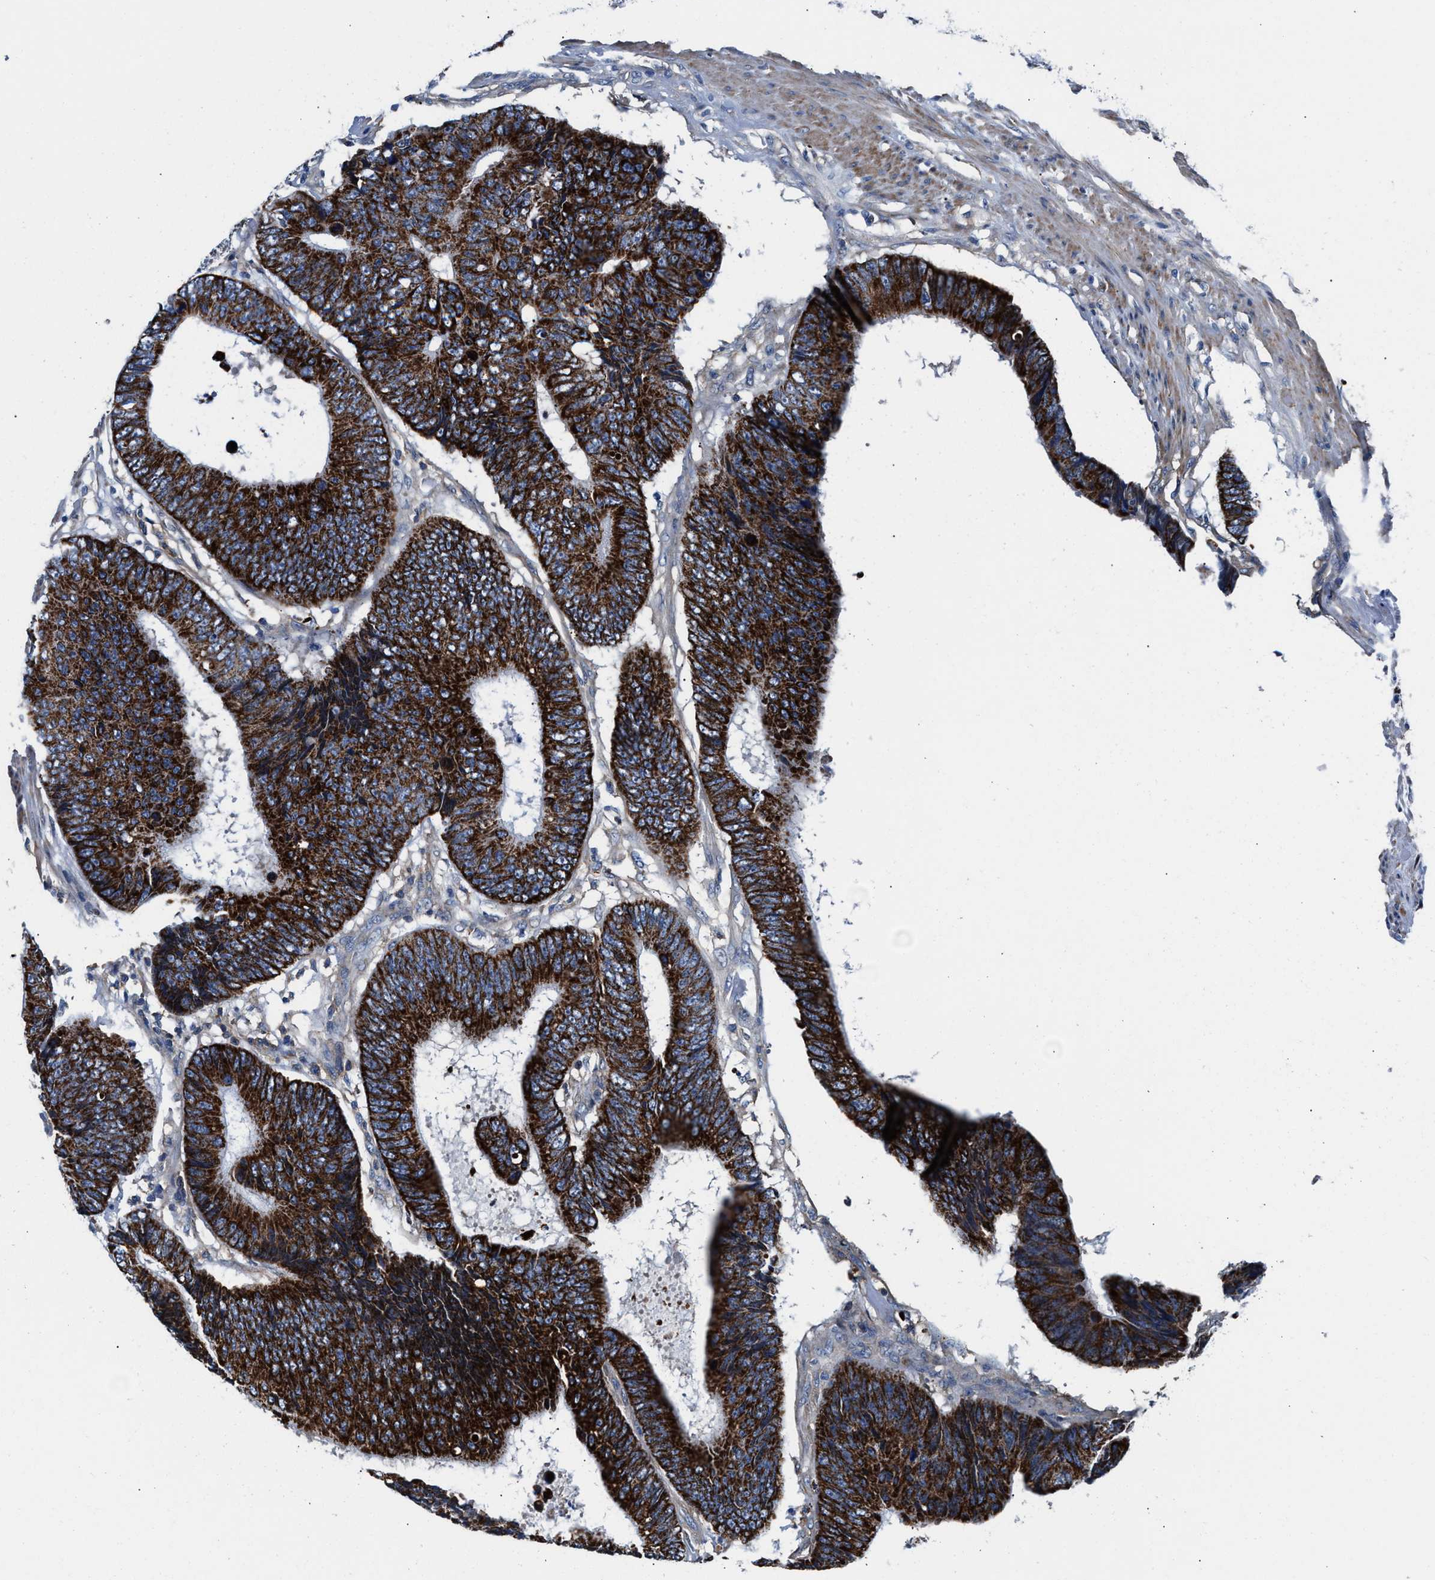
{"staining": {"intensity": "strong", "quantity": ">75%", "location": "cytoplasmic/membranous"}, "tissue": "colorectal cancer", "cell_type": "Tumor cells", "image_type": "cancer", "snomed": [{"axis": "morphology", "description": "Adenocarcinoma, NOS"}, {"axis": "topography", "description": "Colon"}], "caption": "Adenocarcinoma (colorectal) stained for a protein exhibits strong cytoplasmic/membranous positivity in tumor cells.", "gene": "NKTR", "patient": {"sex": "male", "age": 56}}